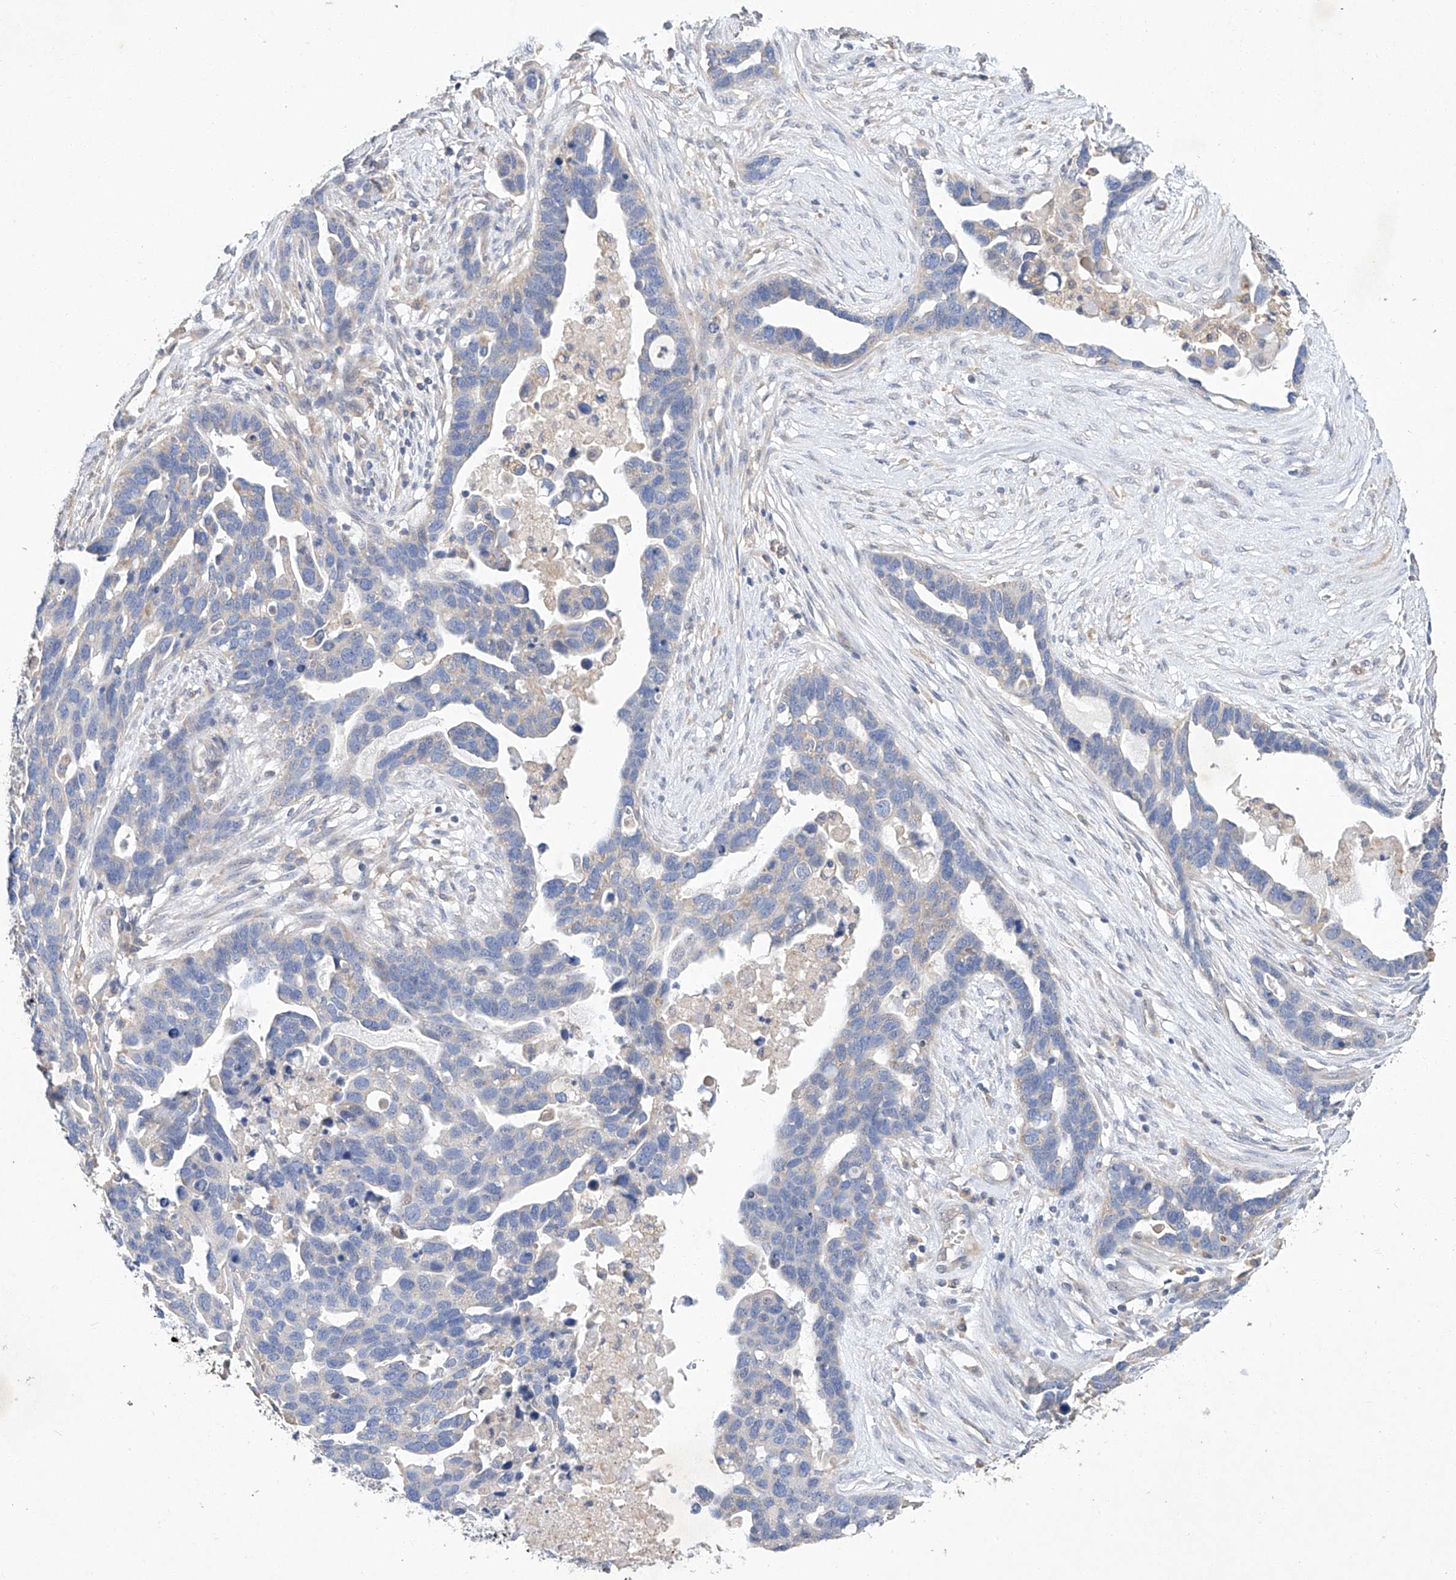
{"staining": {"intensity": "negative", "quantity": "none", "location": "none"}, "tissue": "ovarian cancer", "cell_type": "Tumor cells", "image_type": "cancer", "snomed": [{"axis": "morphology", "description": "Cystadenocarcinoma, serous, NOS"}, {"axis": "topography", "description": "Ovary"}], "caption": "IHC micrograph of neoplastic tissue: human ovarian cancer (serous cystadenocarcinoma) stained with DAB (3,3'-diaminobenzidine) demonstrates no significant protein positivity in tumor cells. Brightfield microscopy of immunohistochemistry stained with DAB (3,3'-diaminobenzidine) (brown) and hematoxylin (blue), captured at high magnification.", "gene": "AMD1", "patient": {"sex": "female", "age": 54}}